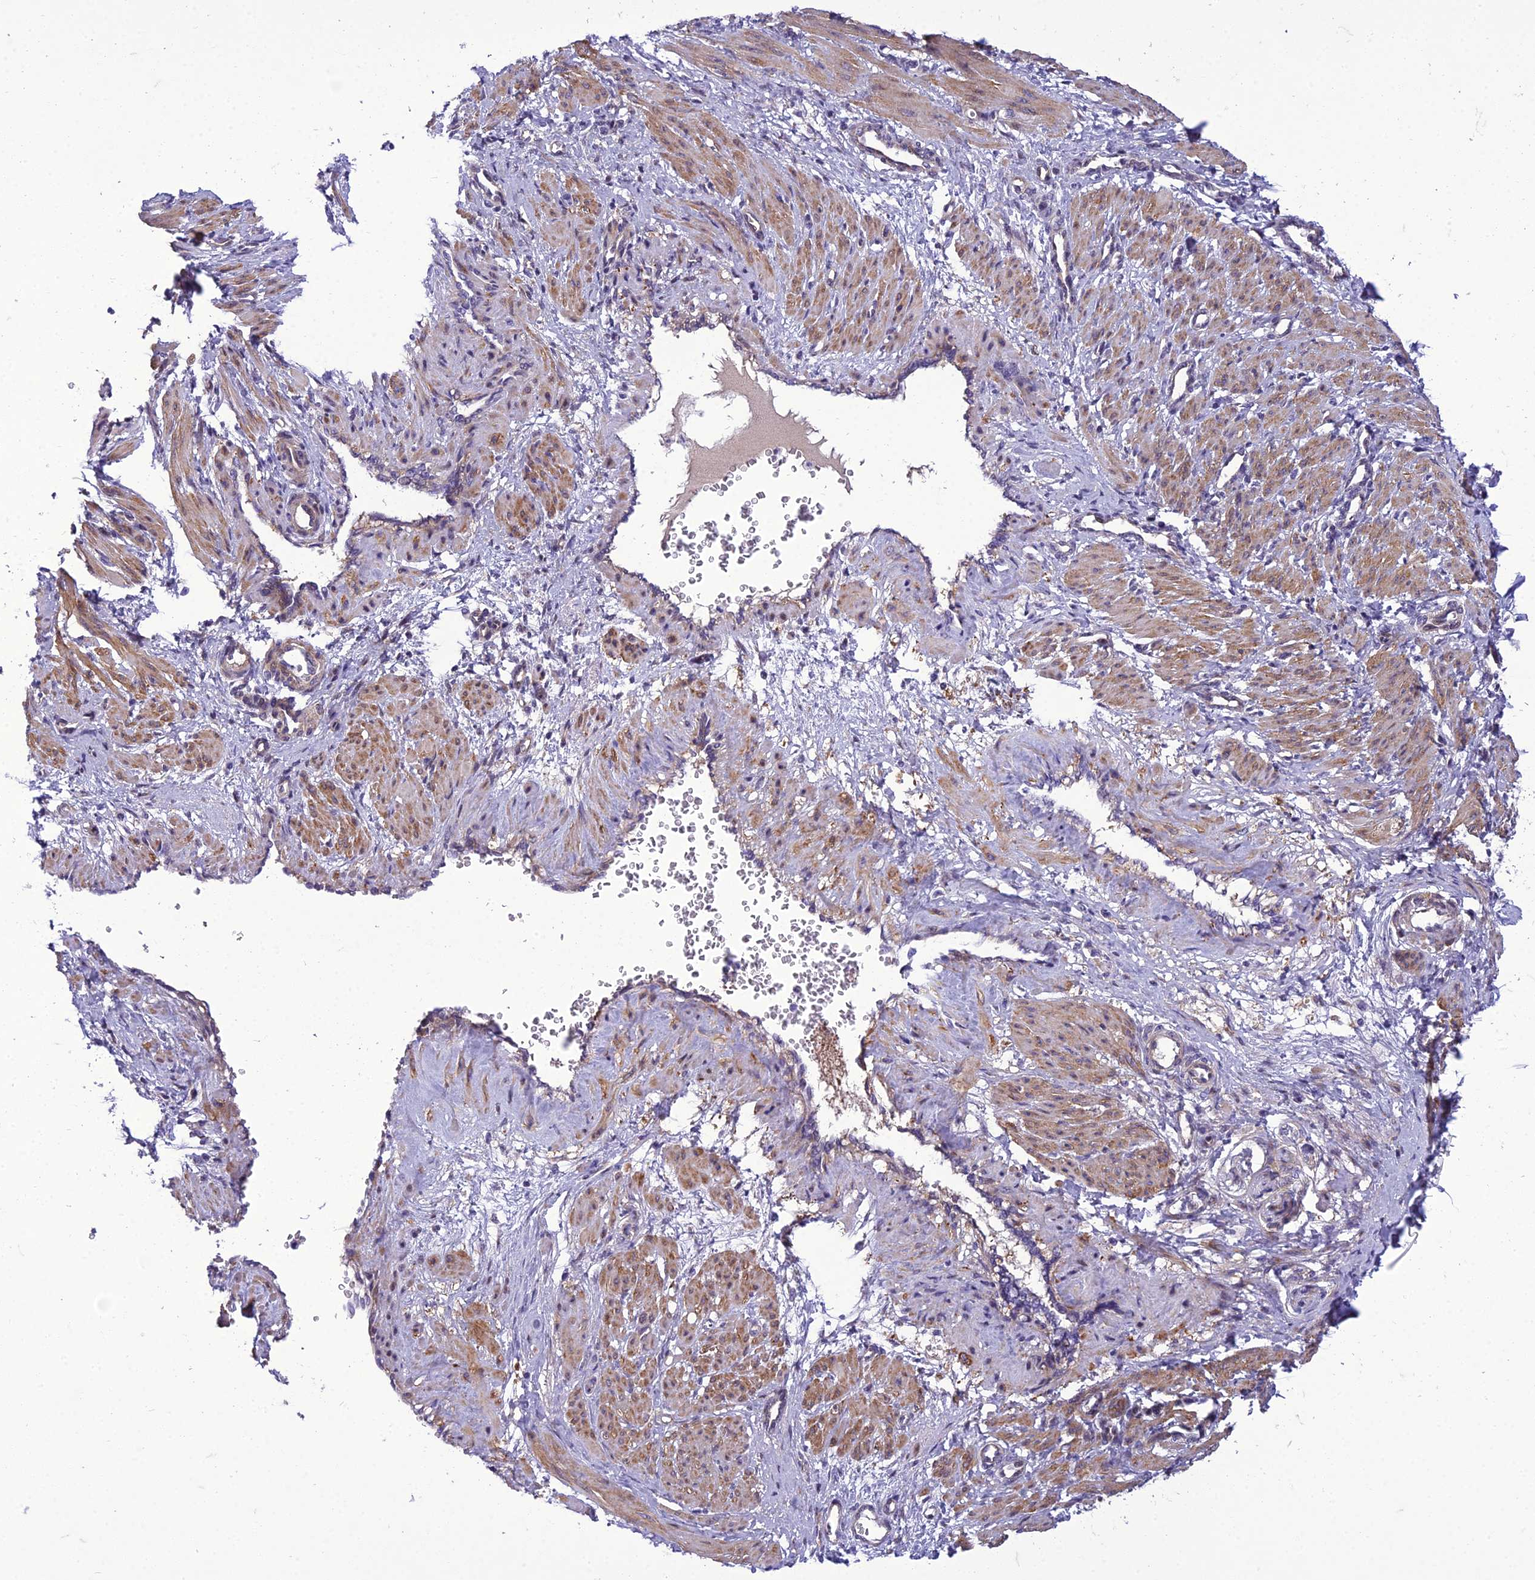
{"staining": {"intensity": "moderate", "quantity": ">75%", "location": "cytoplasmic/membranous"}, "tissue": "smooth muscle", "cell_type": "Smooth muscle cells", "image_type": "normal", "snomed": [{"axis": "morphology", "description": "Normal tissue, NOS"}, {"axis": "topography", "description": "Endometrium"}], "caption": "Immunohistochemical staining of unremarkable human smooth muscle exhibits medium levels of moderate cytoplasmic/membranous positivity in approximately >75% of smooth muscle cells. (DAB (3,3'-diaminobenzidine) IHC, brown staining for protein, blue staining for nuclei).", "gene": "GAB4", "patient": {"sex": "female", "age": 33}}